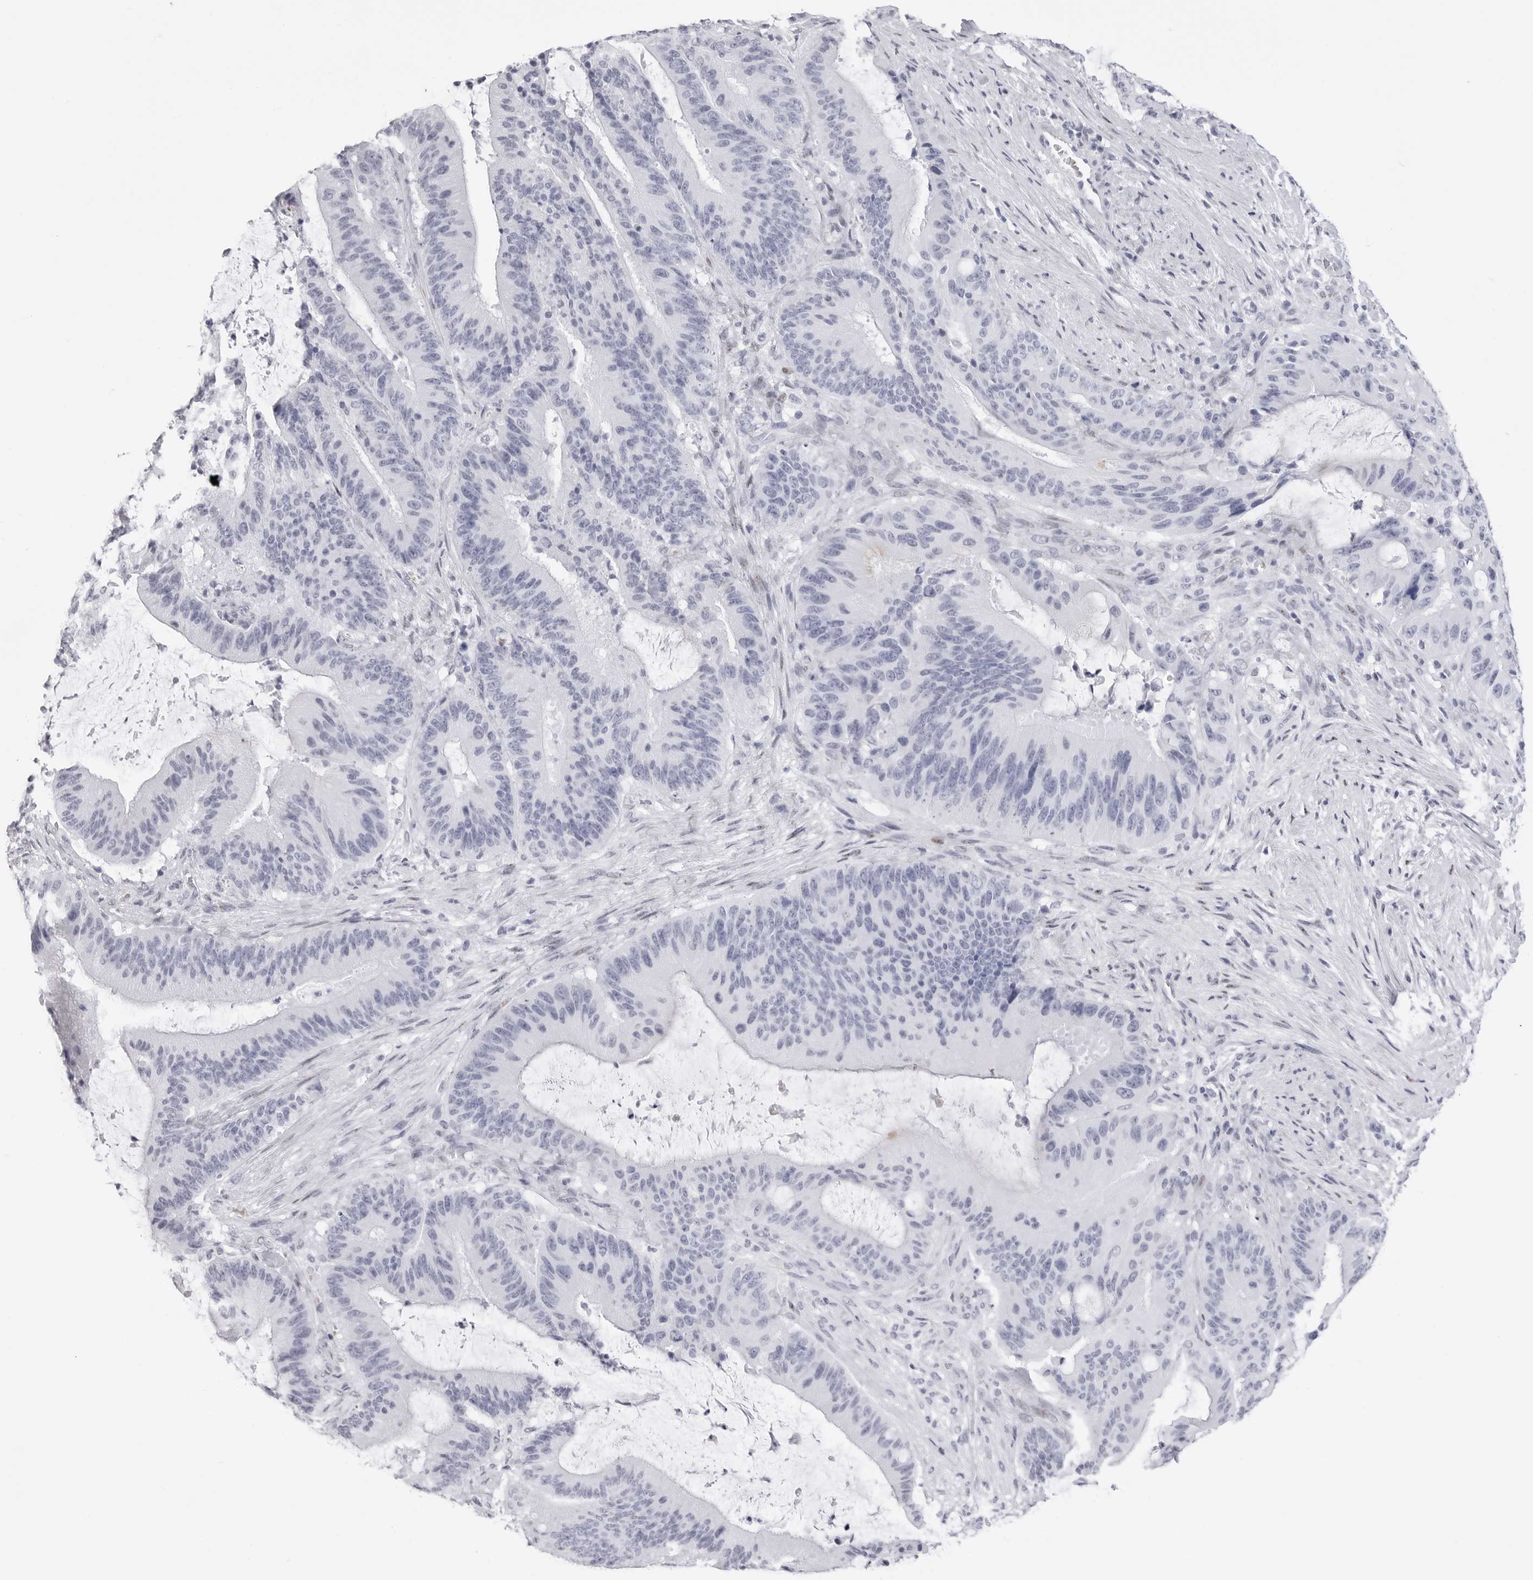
{"staining": {"intensity": "negative", "quantity": "none", "location": "none"}, "tissue": "liver cancer", "cell_type": "Tumor cells", "image_type": "cancer", "snomed": [{"axis": "morphology", "description": "Normal tissue, NOS"}, {"axis": "morphology", "description": "Cholangiocarcinoma"}, {"axis": "topography", "description": "Liver"}, {"axis": "topography", "description": "Peripheral nerve tissue"}], "caption": "DAB (3,3'-diaminobenzidine) immunohistochemical staining of human liver cancer (cholangiocarcinoma) demonstrates no significant staining in tumor cells. Brightfield microscopy of immunohistochemistry stained with DAB (brown) and hematoxylin (blue), captured at high magnification.", "gene": "TSSK1B", "patient": {"sex": "female", "age": 73}}